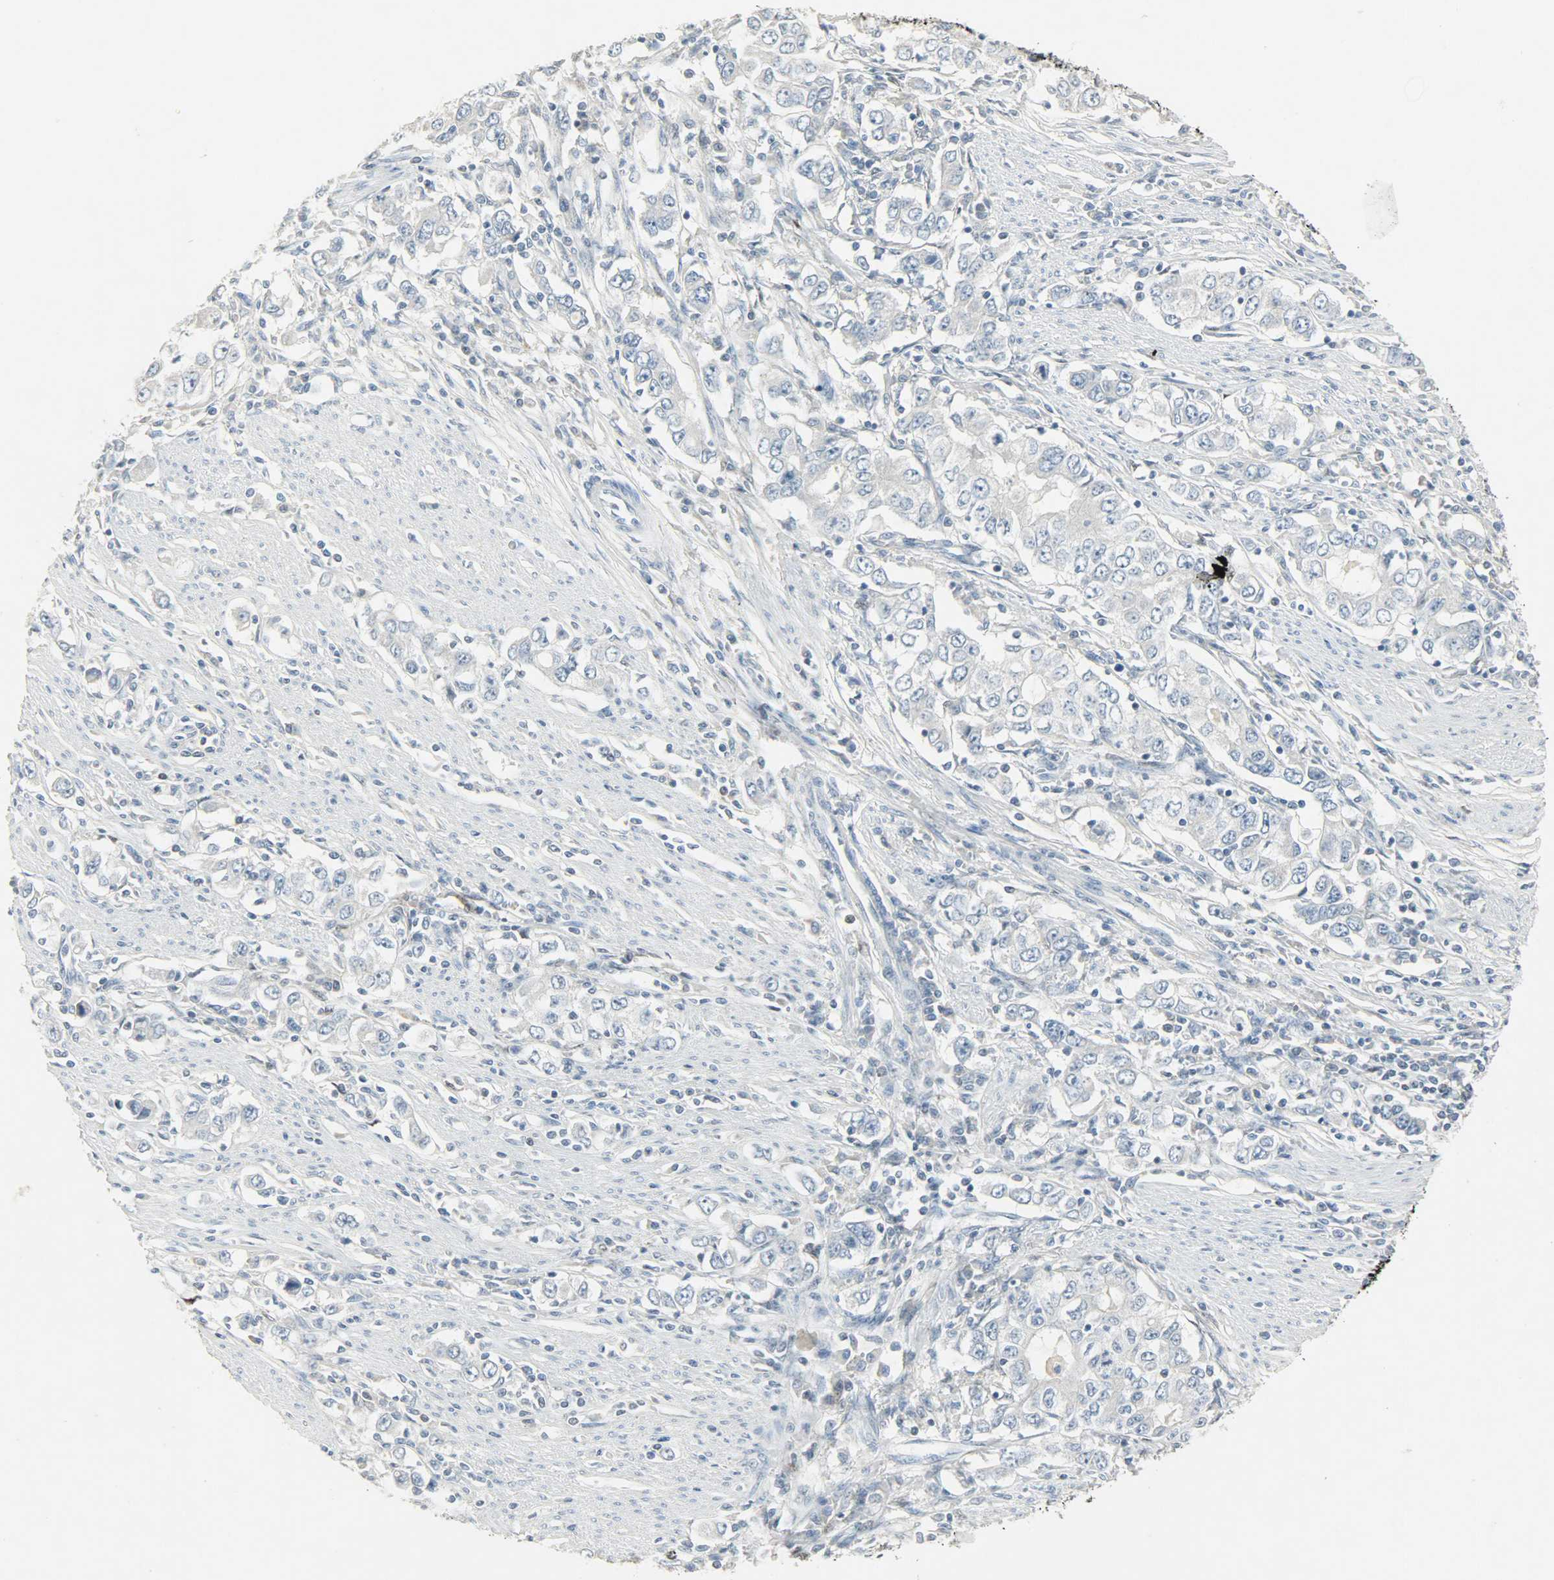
{"staining": {"intensity": "negative", "quantity": "none", "location": "none"}, "tissue": "stomach cancer", "cell_type": "Tumor cells", "image_type": "cancer", "snomed": [{"axis": "morphology", "description": "Adenocarcinoma, NOS"}, {"axis": "topography", "description": "Stomach, lower"}], "caption": "Micrograph shows no protein positivity in tumor cells of adenocarcinoma (stomach) tissue.", "gene": "CAMK4", "patient": {"sex": "female", "age": 72}}